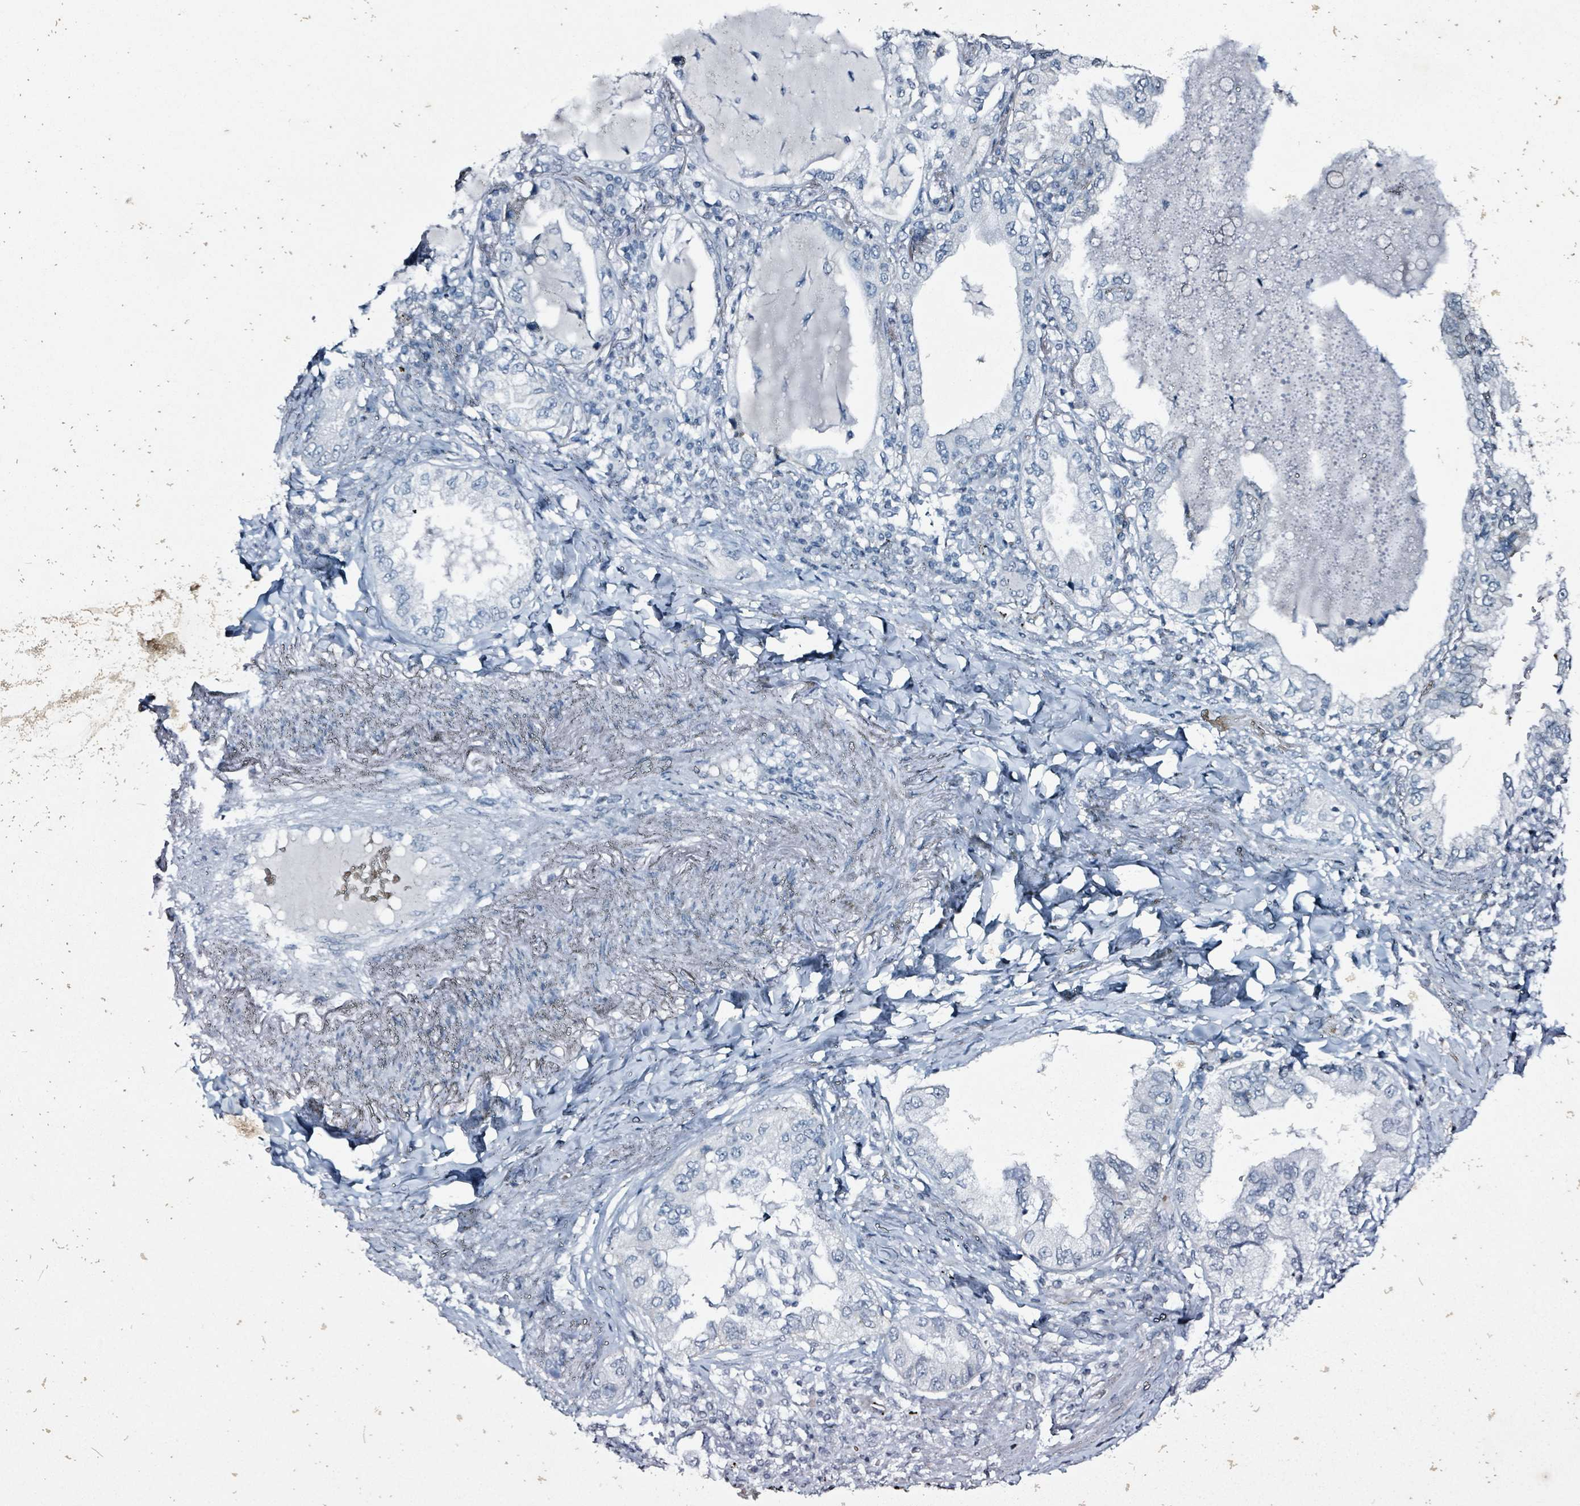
{"staining": {"intensity": "negative", "quantity": "none", "location": "none"}, "tissue": "lung cancer", "cell_type": "Tumor cells", "image_type": "cancer", "snomed": [{"axis": "morphology", "description": "Adenocarcinoma, NOS"}, {"axis": "topography", "description": "Lung"}], "caption": "This is a micrograph of immunohistochemistry (IHC) staining of lung adenocarcinoma, which shows no positivity in tumor cells.", "gene": "CA9", "patient": {"sex": "female", "age": 69}}